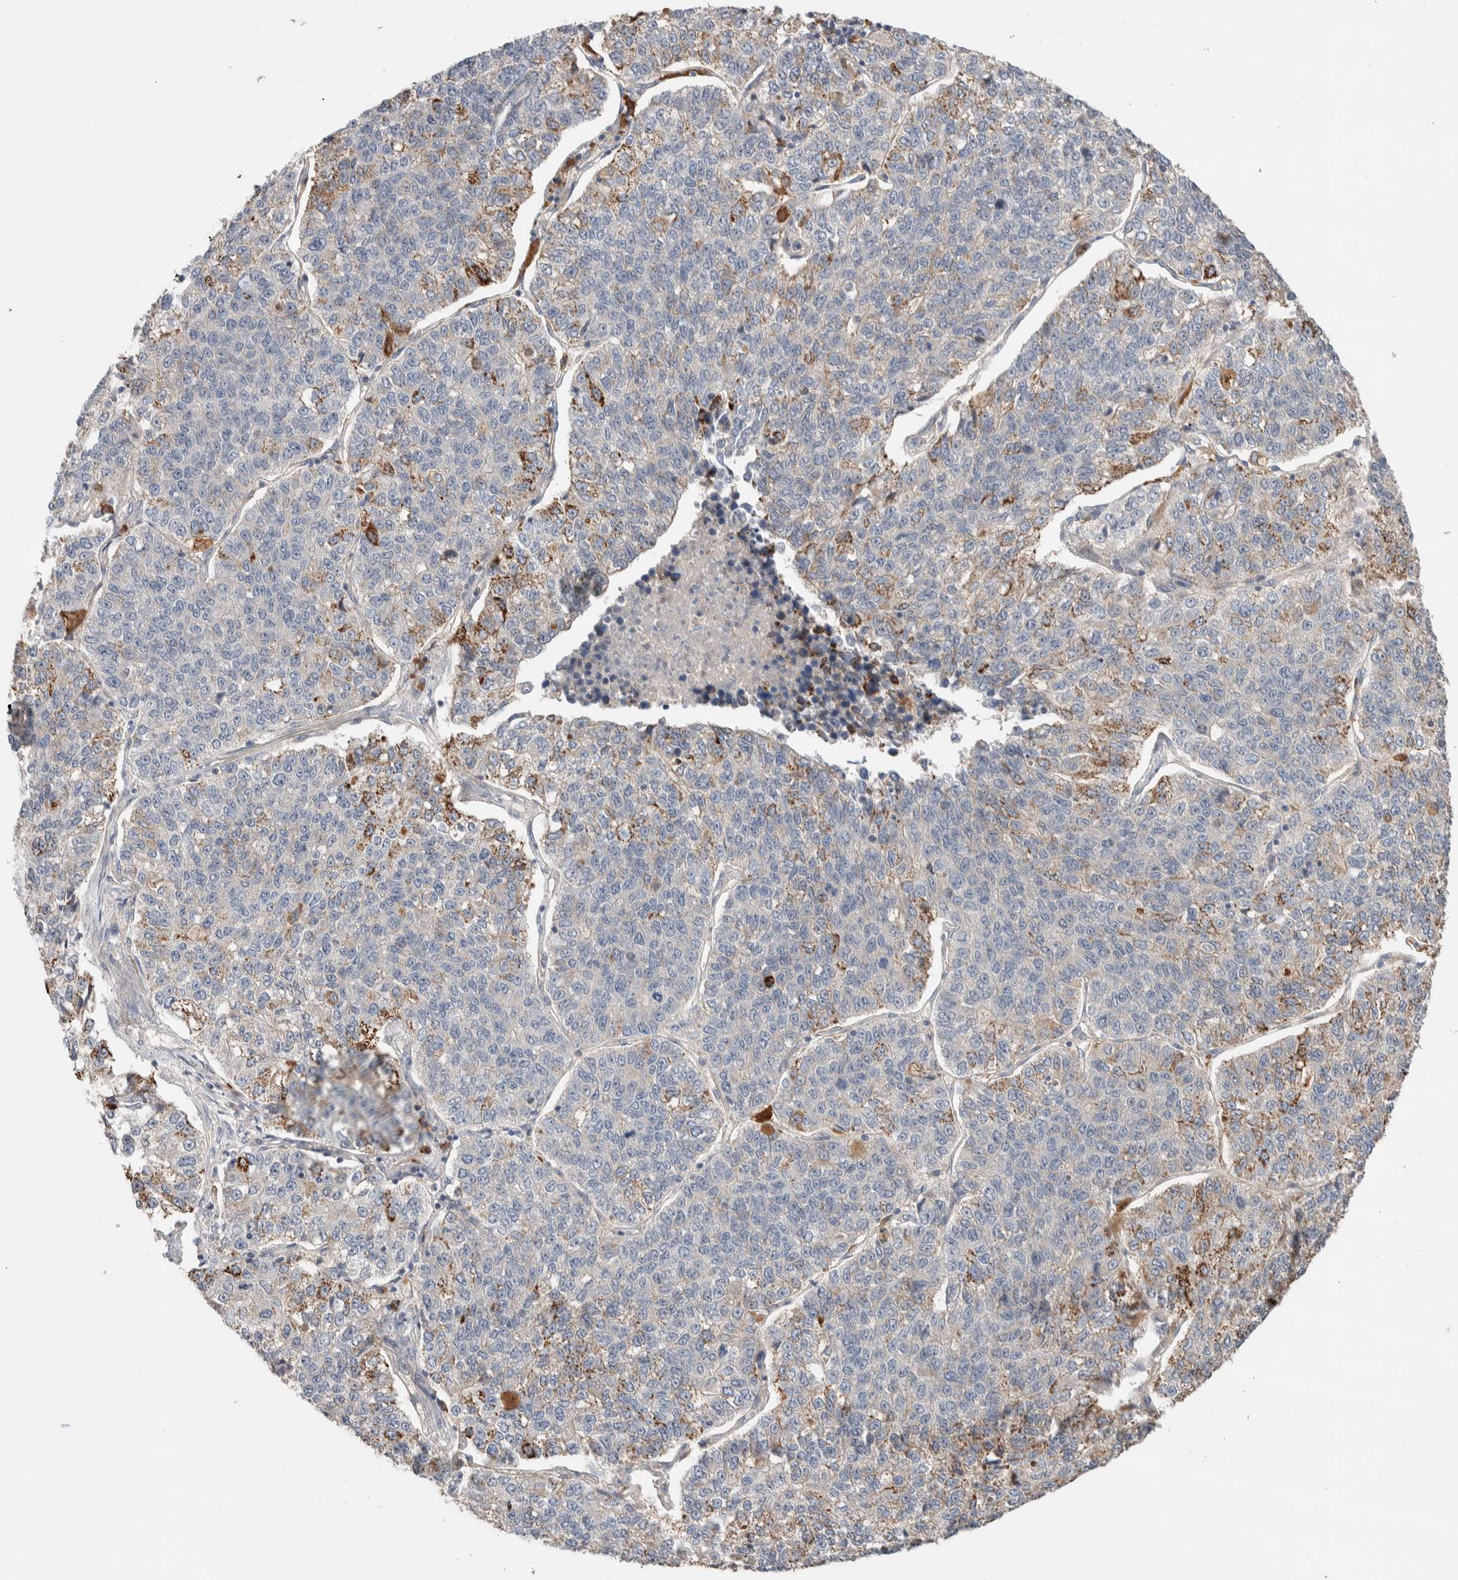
{"staining": {"intensity": "moderate", "quantity": "<25%", "location": "cytoplasmic/membranous"}, "tissue": "lung cancer", "cell_type": "Tumor cells", "image_type": "cancer", "snomed": [{"axis": "morphology", "description": "Adenocarcinoma, NOS"}, {"axis": "topography", "description": "Lung"}], "caption": "This micrograph displays IHC staining of lung cancer, with low moderate cytoplasmic/membranous positivity in about <25% of tumor cells.", "gene": "WDR91", "patient": {"sex": "male", "age": 49}}